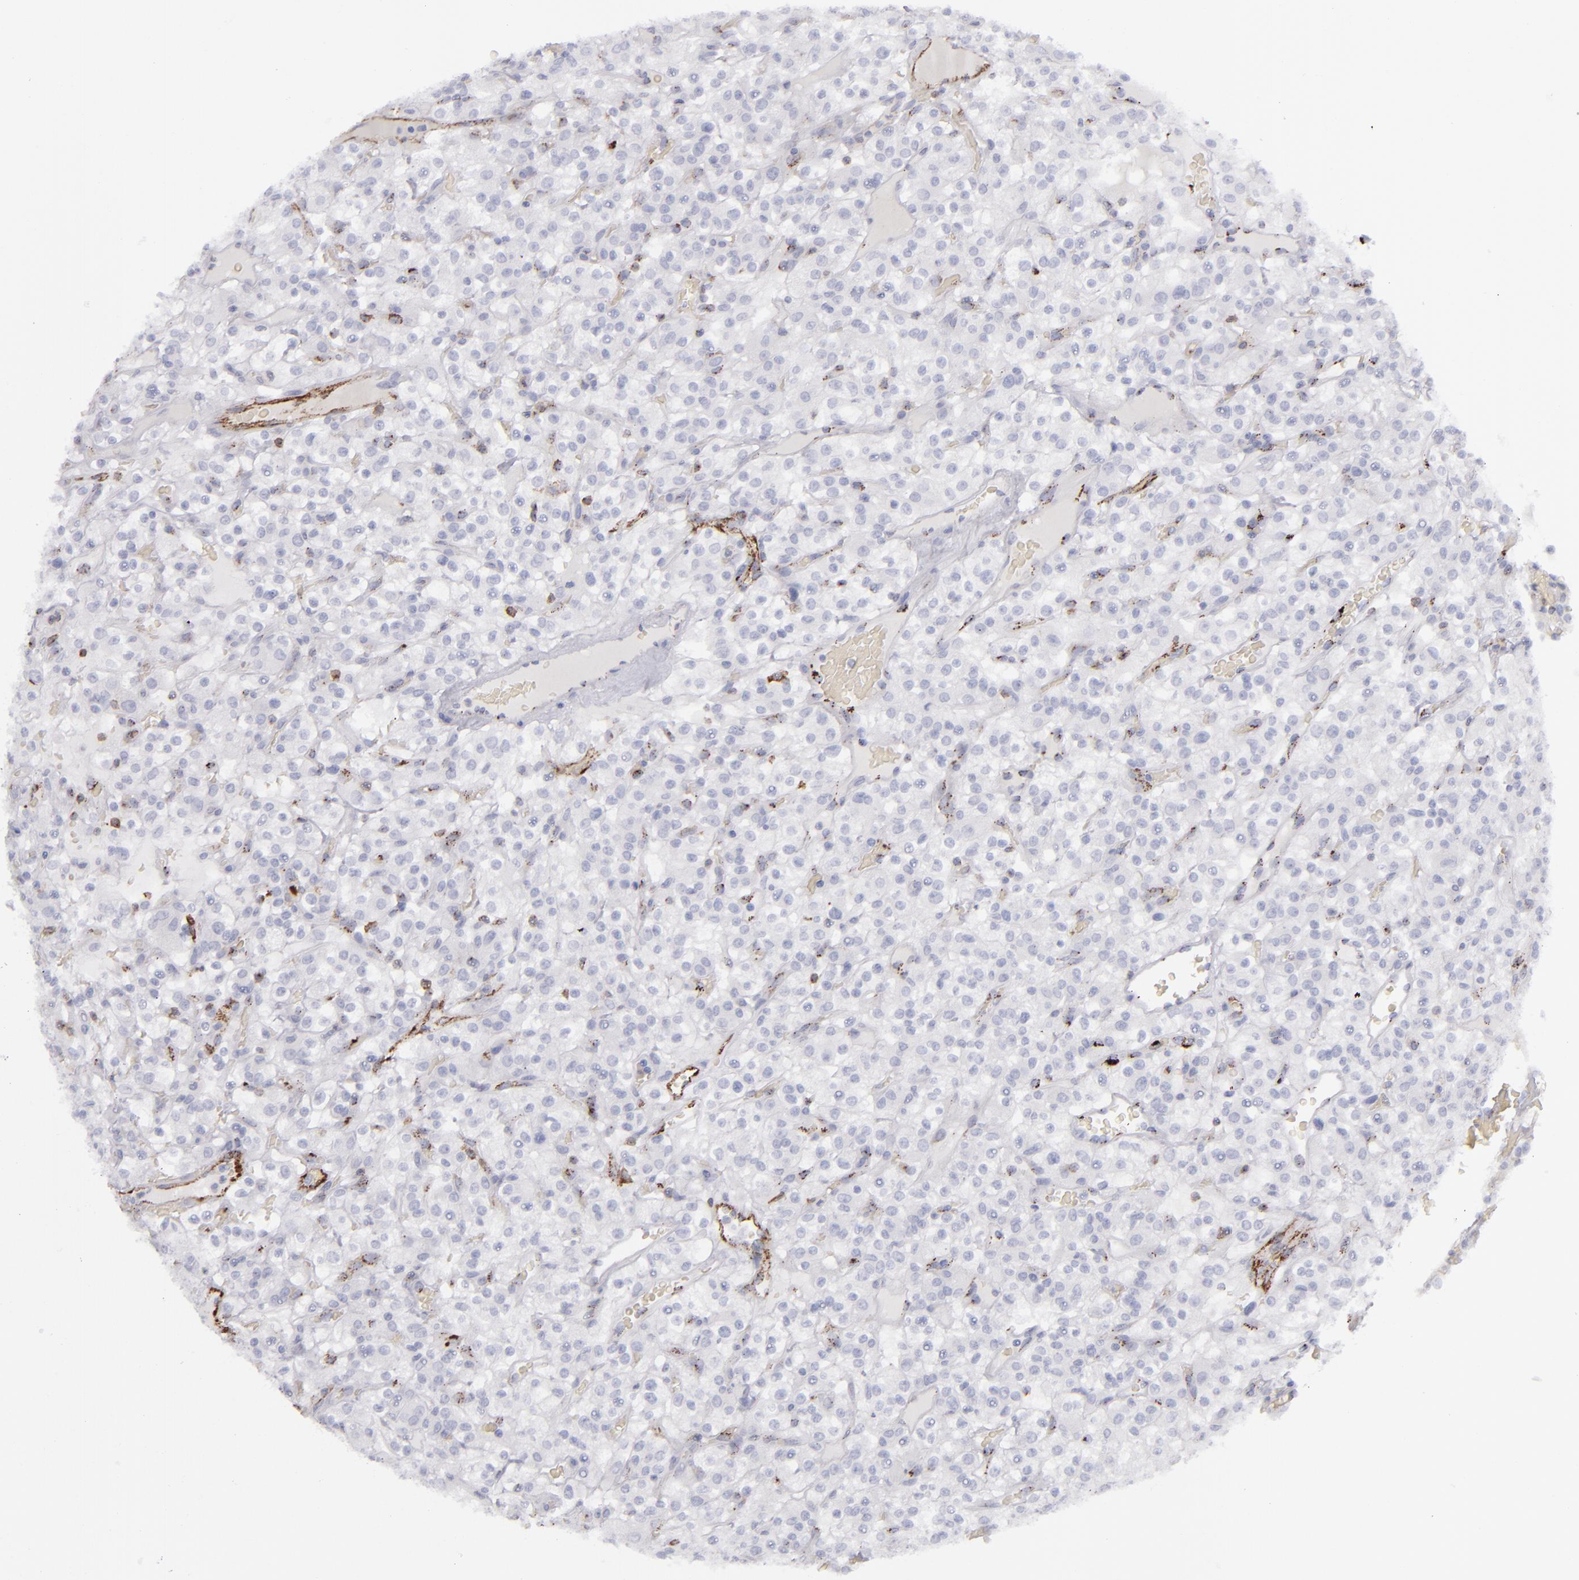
{"staining": {"intensity": "negative", "quantity": "none", "location": "none"}, "tissue": "renal cancer", "cell_type": "Tumor cells", "image_type": "cancer", "snomed": [{"axis": "morphology", "description": "Normal tissue, NOS"}, {"axis": "morphology", "description": "Adenocarcinoma, NOS"}, {"axis": "topography", "description": "Kidney"}], "caption": "DAB (3,3'-diaminobenzidine) immunohistochemical staining of renal cancer (adenocarcinoma) shows no significant staining in tumor cells.", "gene": "CD27", "patient": {"sex": "female", "age": 72}}